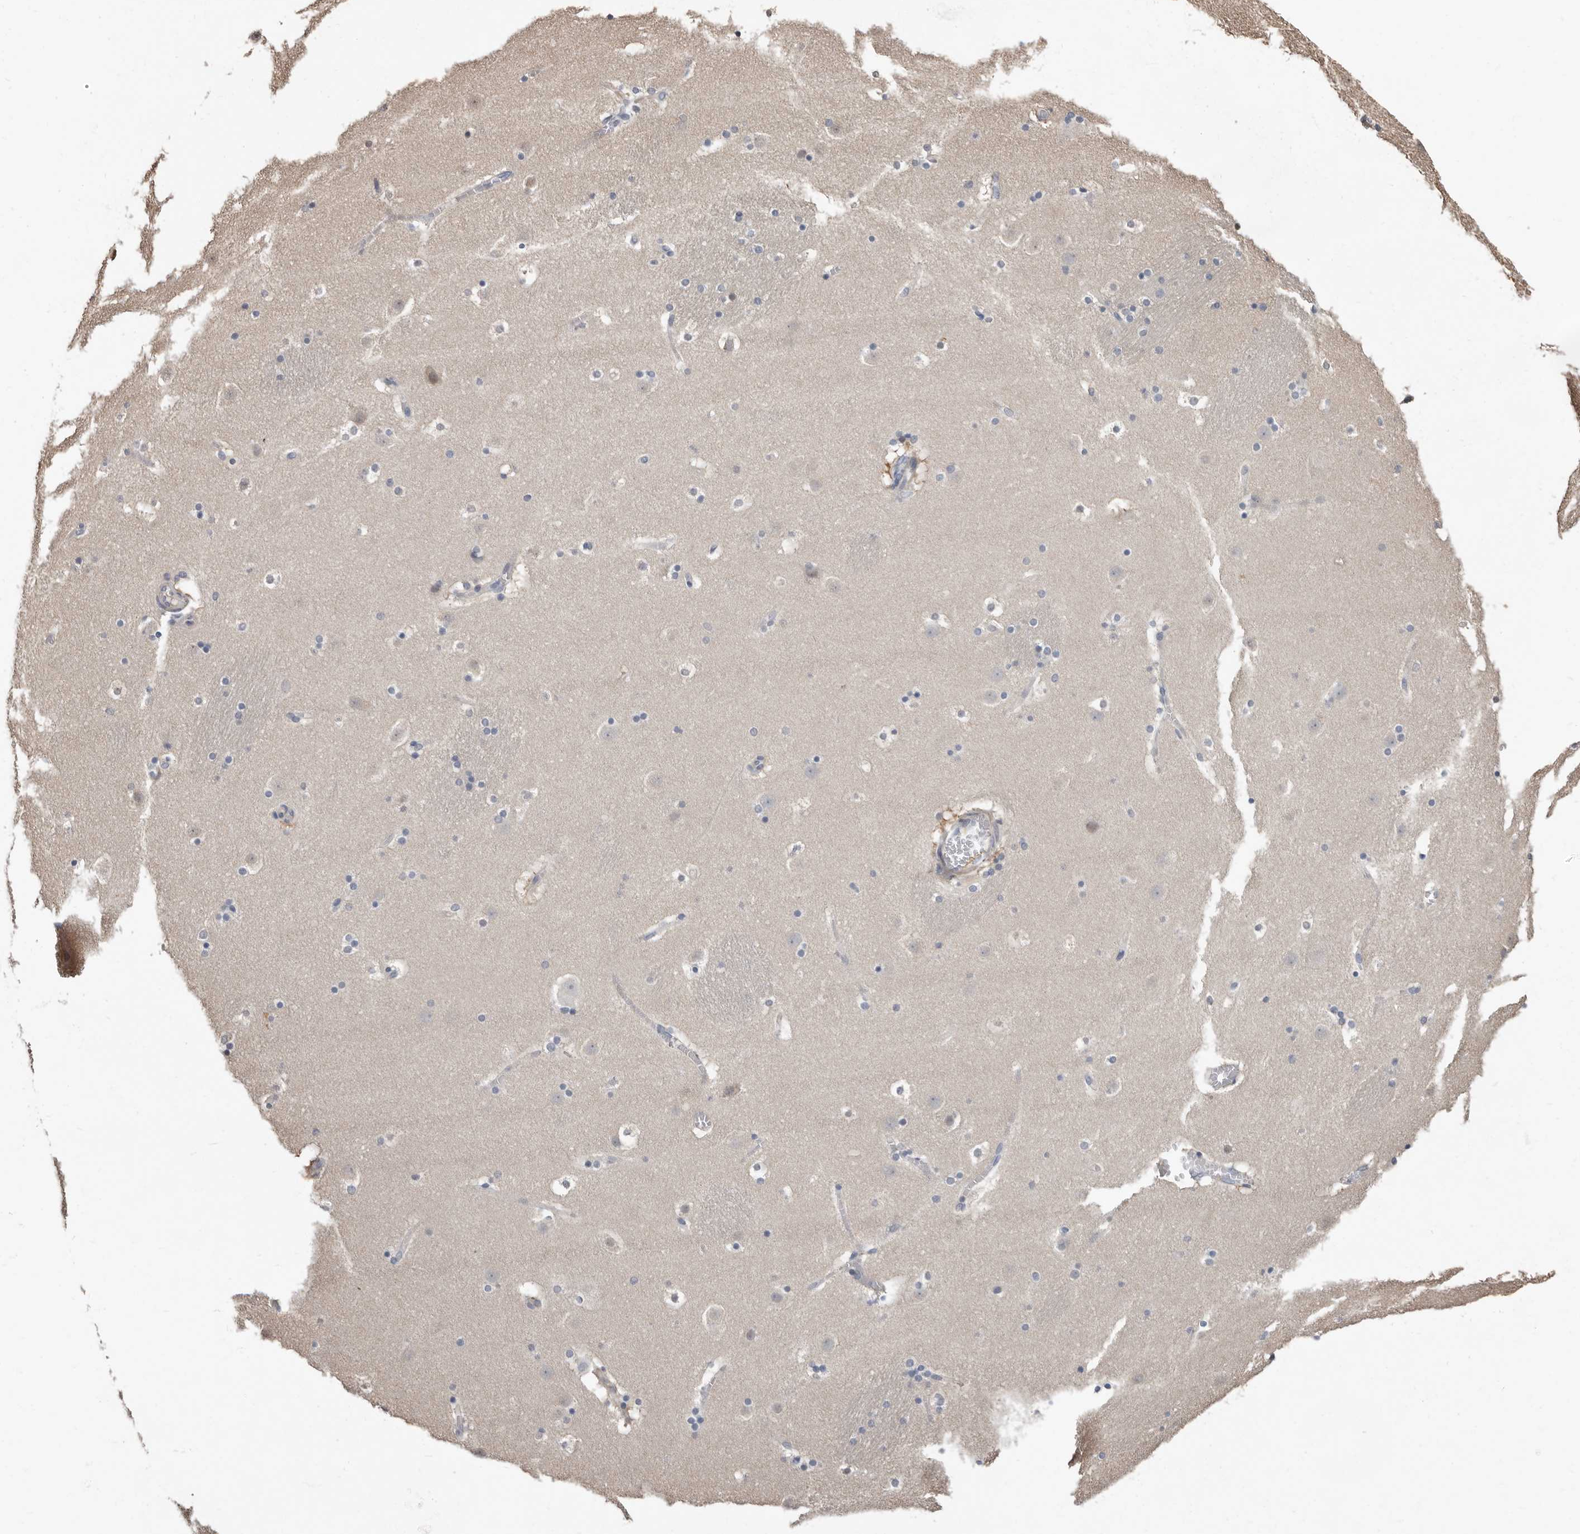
{"staining": {"intensity": "negative", "quantity": "none", "location": "none"}, "tissue": "caudate", "cell_type": "Glial cells", "image_type": "normal", "snomed": [{"axis": "morphology", "description": "Normal tissue, NOS"}, {"axis": "topography", "description": "Lateral ventricle wall"}], "caption": "Immunohistochemistry photomicrograph of unremarkable caudate: human caudate stained with DAB (3,3'-diaminobenzidine) demonstrates no significant protein positivity in glial cells.", "gene": "MRPL18", "patient": {"sex": "male", "age": 45}}